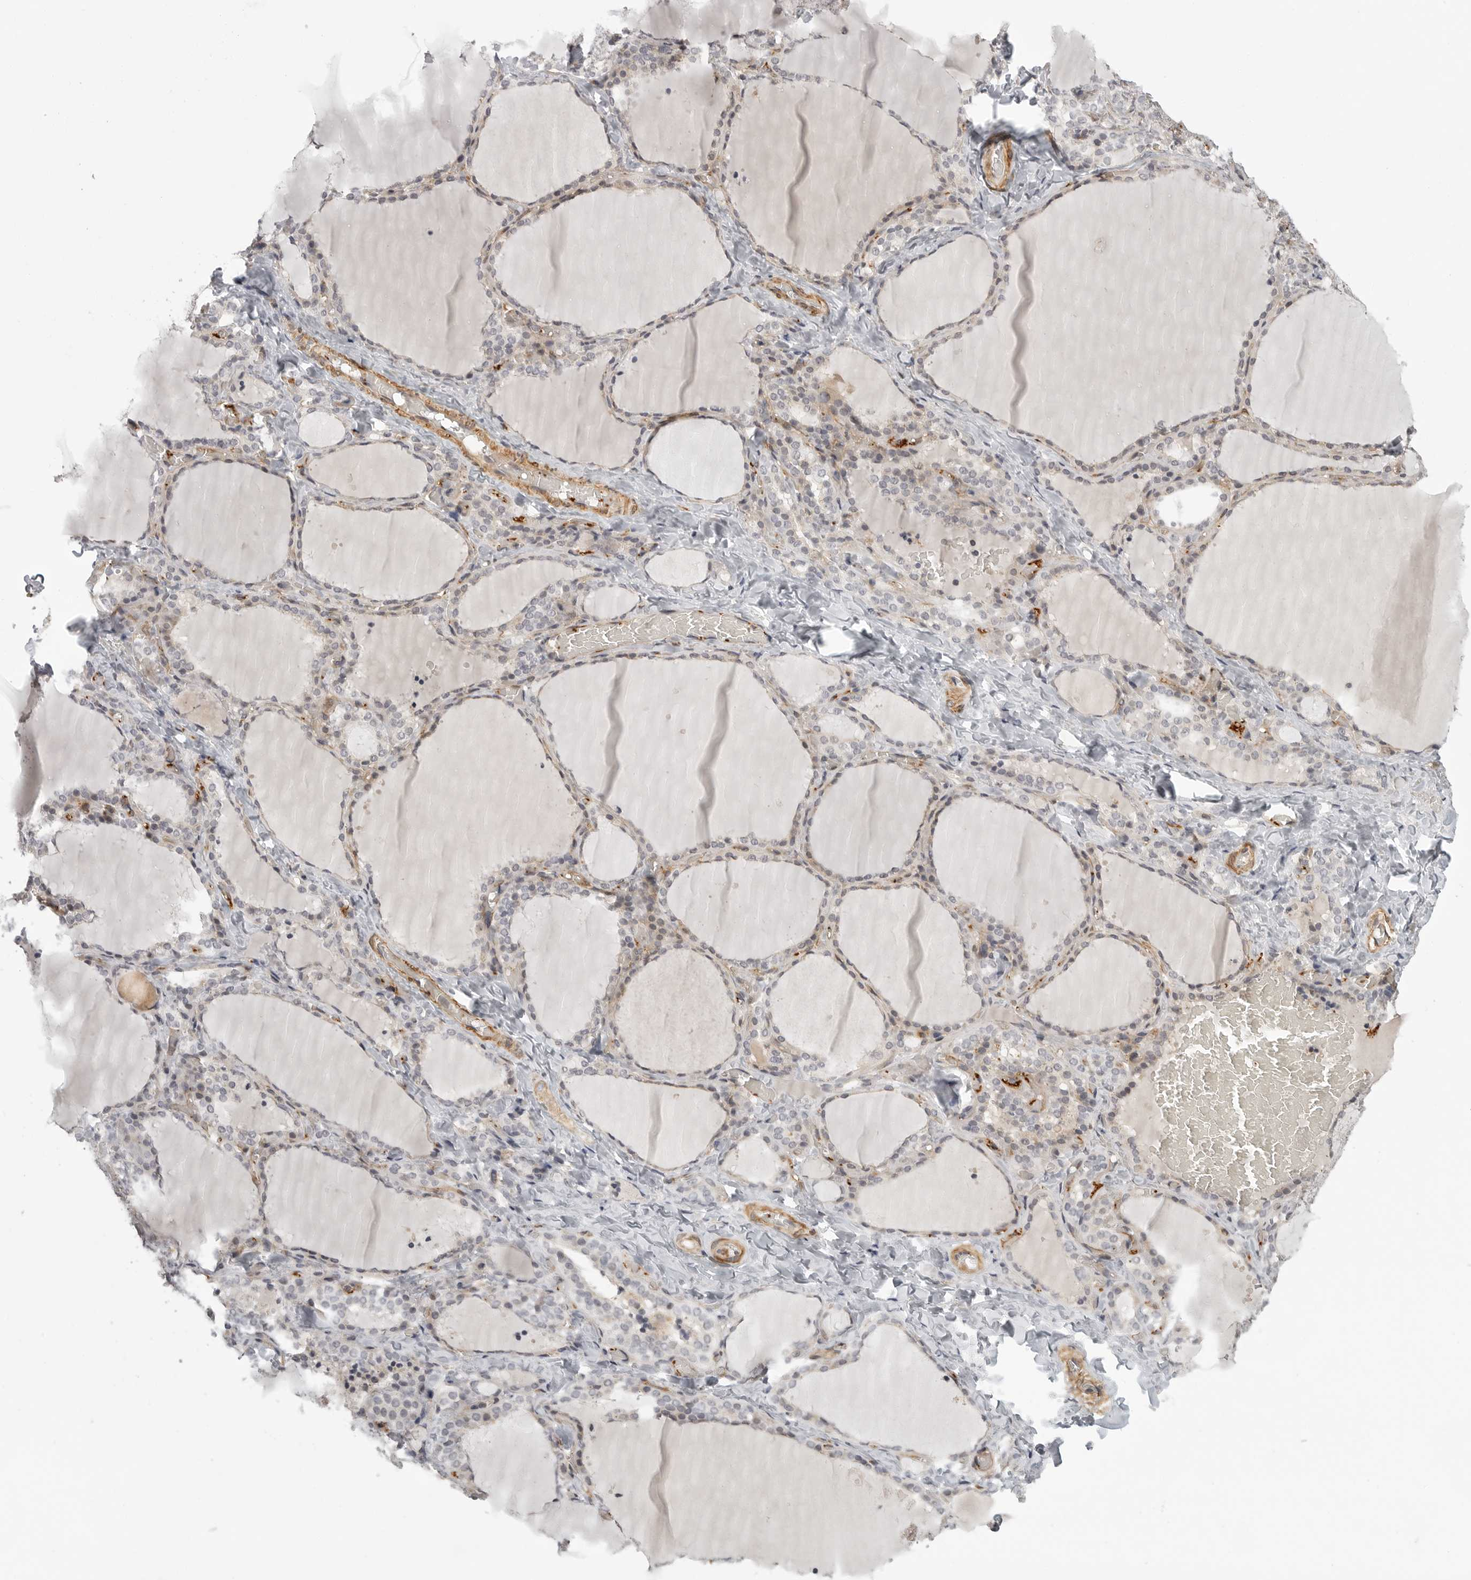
{"staining": {"intensity": "weak", "quantity": "25%-75%", "location": "cytoplasmic/membranous"}, "tissue": "thyroid gland", "cell_type": "Glandular cells", "image_type": "normal", "snomed": [{"axis": "morphology", "description": "Normal tissue, NOS"}, {"axis": "topography", "description": "Thyroid gland"}], "caption": "Human thyroid gland stained for a protein (brown) shows weak cytoplasmic/membranous positive expression in approximately 25%-75% of glandular cells.", "gene": "TUT4", "patient": {"sex": "female", "age": 22}}